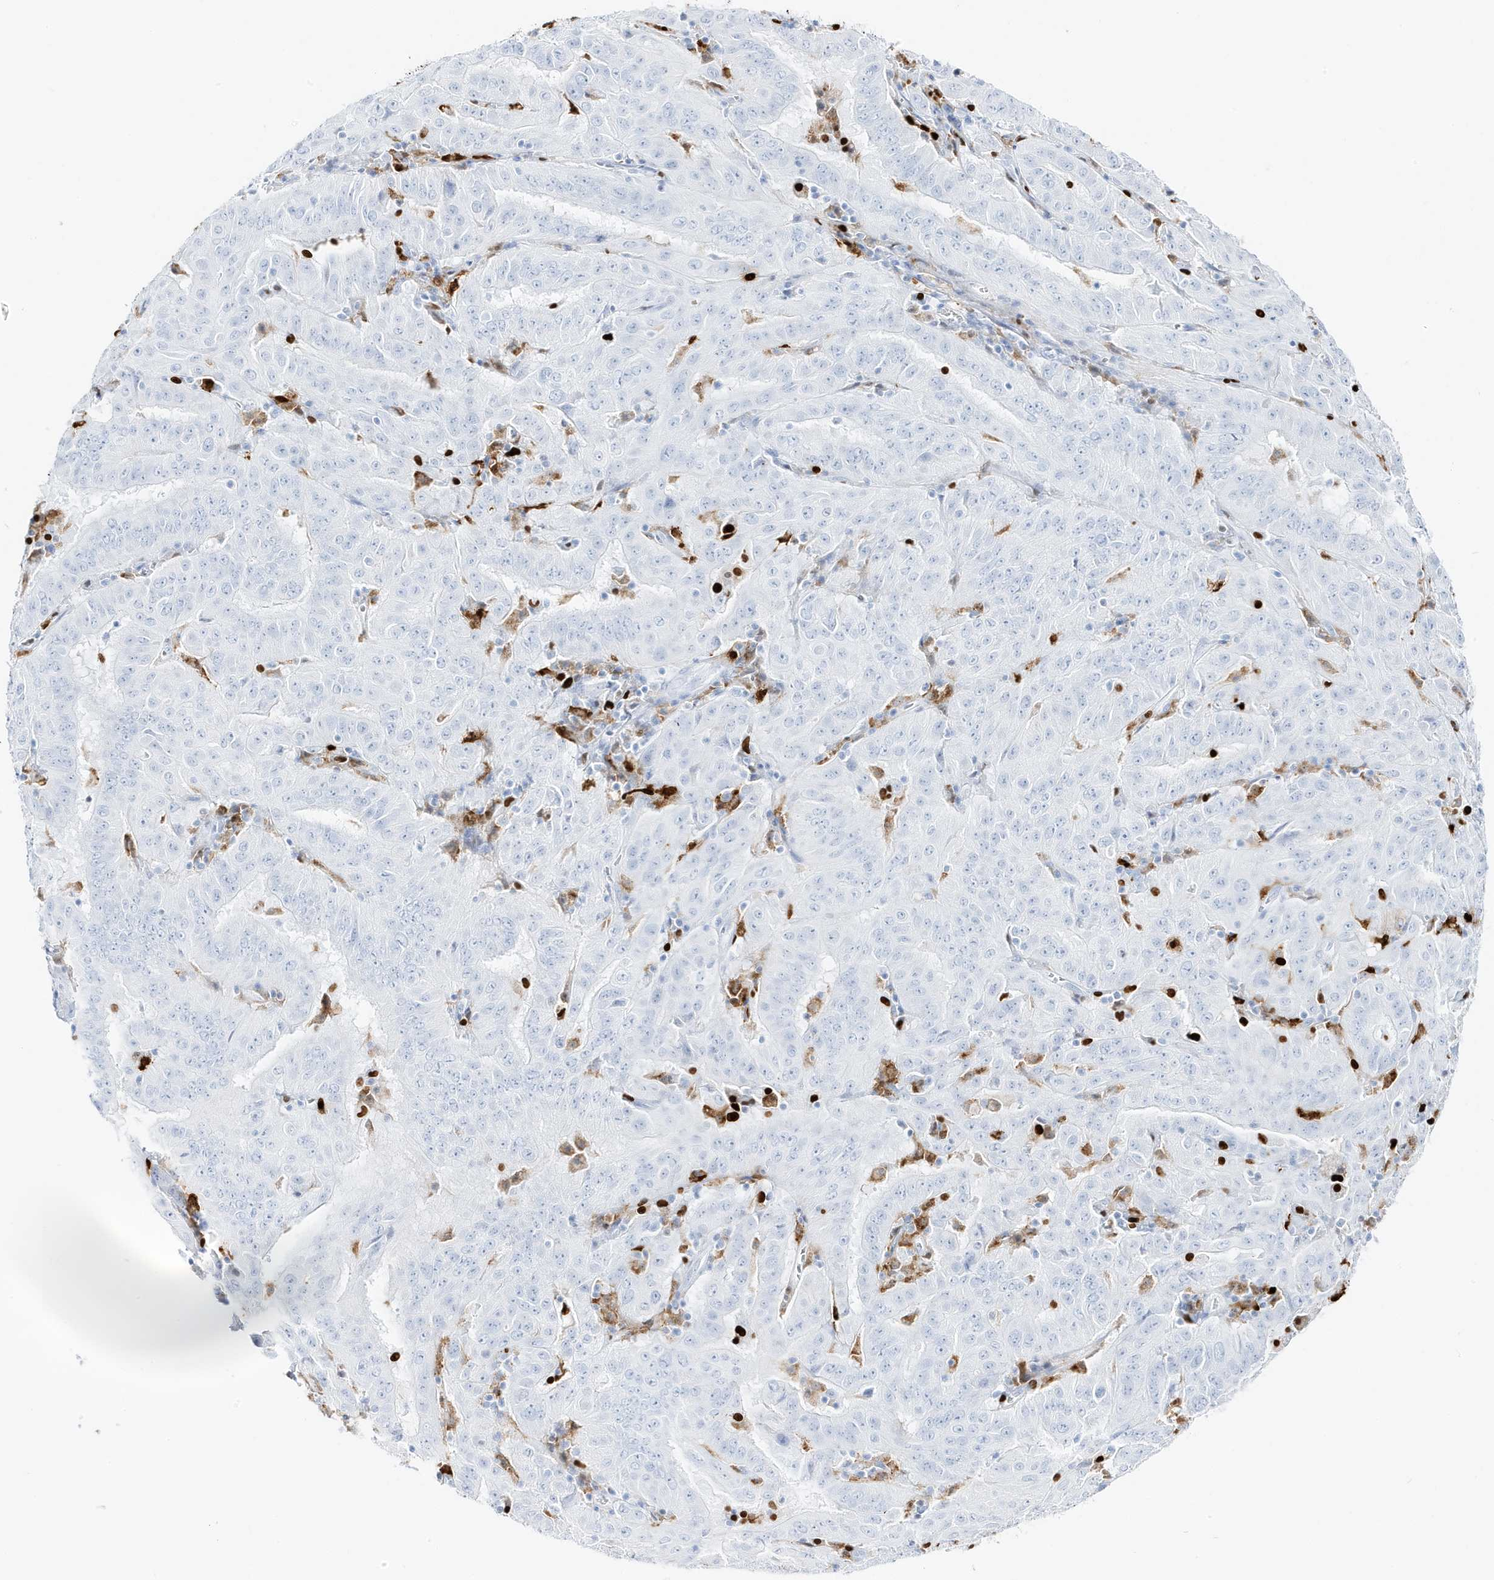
{"staining": {"intensity": "negative", "quantity": "none", "location": "none"}, "tissue": "pancreatic cancer", "cell_type": "Tumor cells", "image_type": "cancer", "snomed": [{"axis": "morphology", "description": "Adenocarcinoma, NOS"}, {"axis": "topography", "description": "Pancreas"}], "caption": "This image is of pancreatic cancer (adenocarcinoma) stained with IHC to label a protein in brown with the nuclei are counter-stained blue. There is no staining in tumor cells. The staining is performed using DAB brown chromogen with nuclei counter-stained in using hematoxylin.", "gene": "MNDA", "patient": {"sex": "male", "age": 63}}